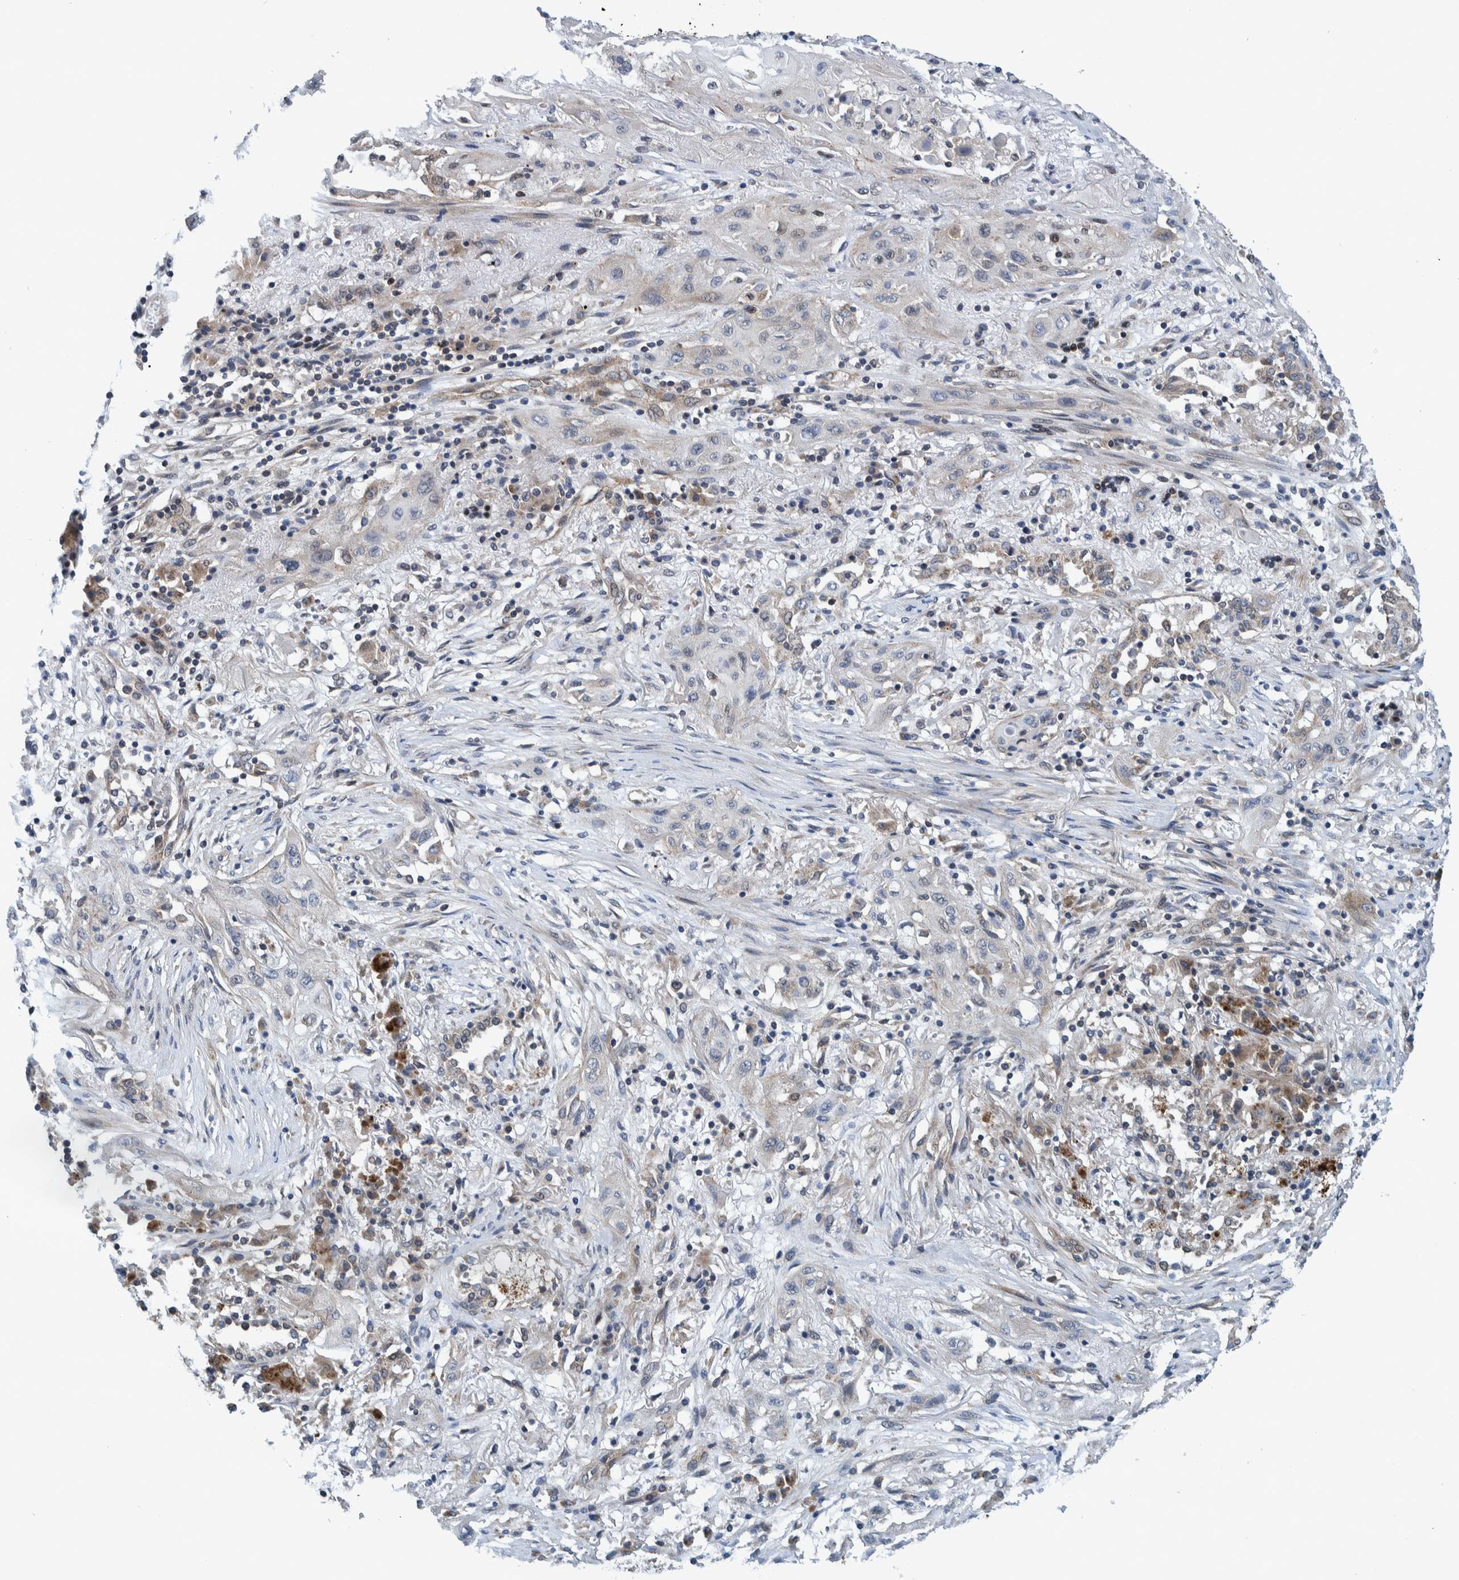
{"staining": {"intensity": "negative", "quantity": "none", "location": "none"}, "tissue": "lung cancer", "cell_type": "Tumor cells", "image_type": "cancer", "snomed": [{"axis": "morphology", "description": "Squamous cell carcinoma, NOS"}, {"axis": "topography", "description": "Lung"}], "caption": "DAB immunohistochemical staining of human lung squamous cell carcinoma exhibits no significant expression in tumor cells. Brightfield microscopy of immunohistochemistry stained with DAB (3,3'-diaminobenzidine) (brown) and hematoxylin (blue), captured at high magnification.", "gene": "MRPS7", "patient": {"sex": "female", "age": 47}}